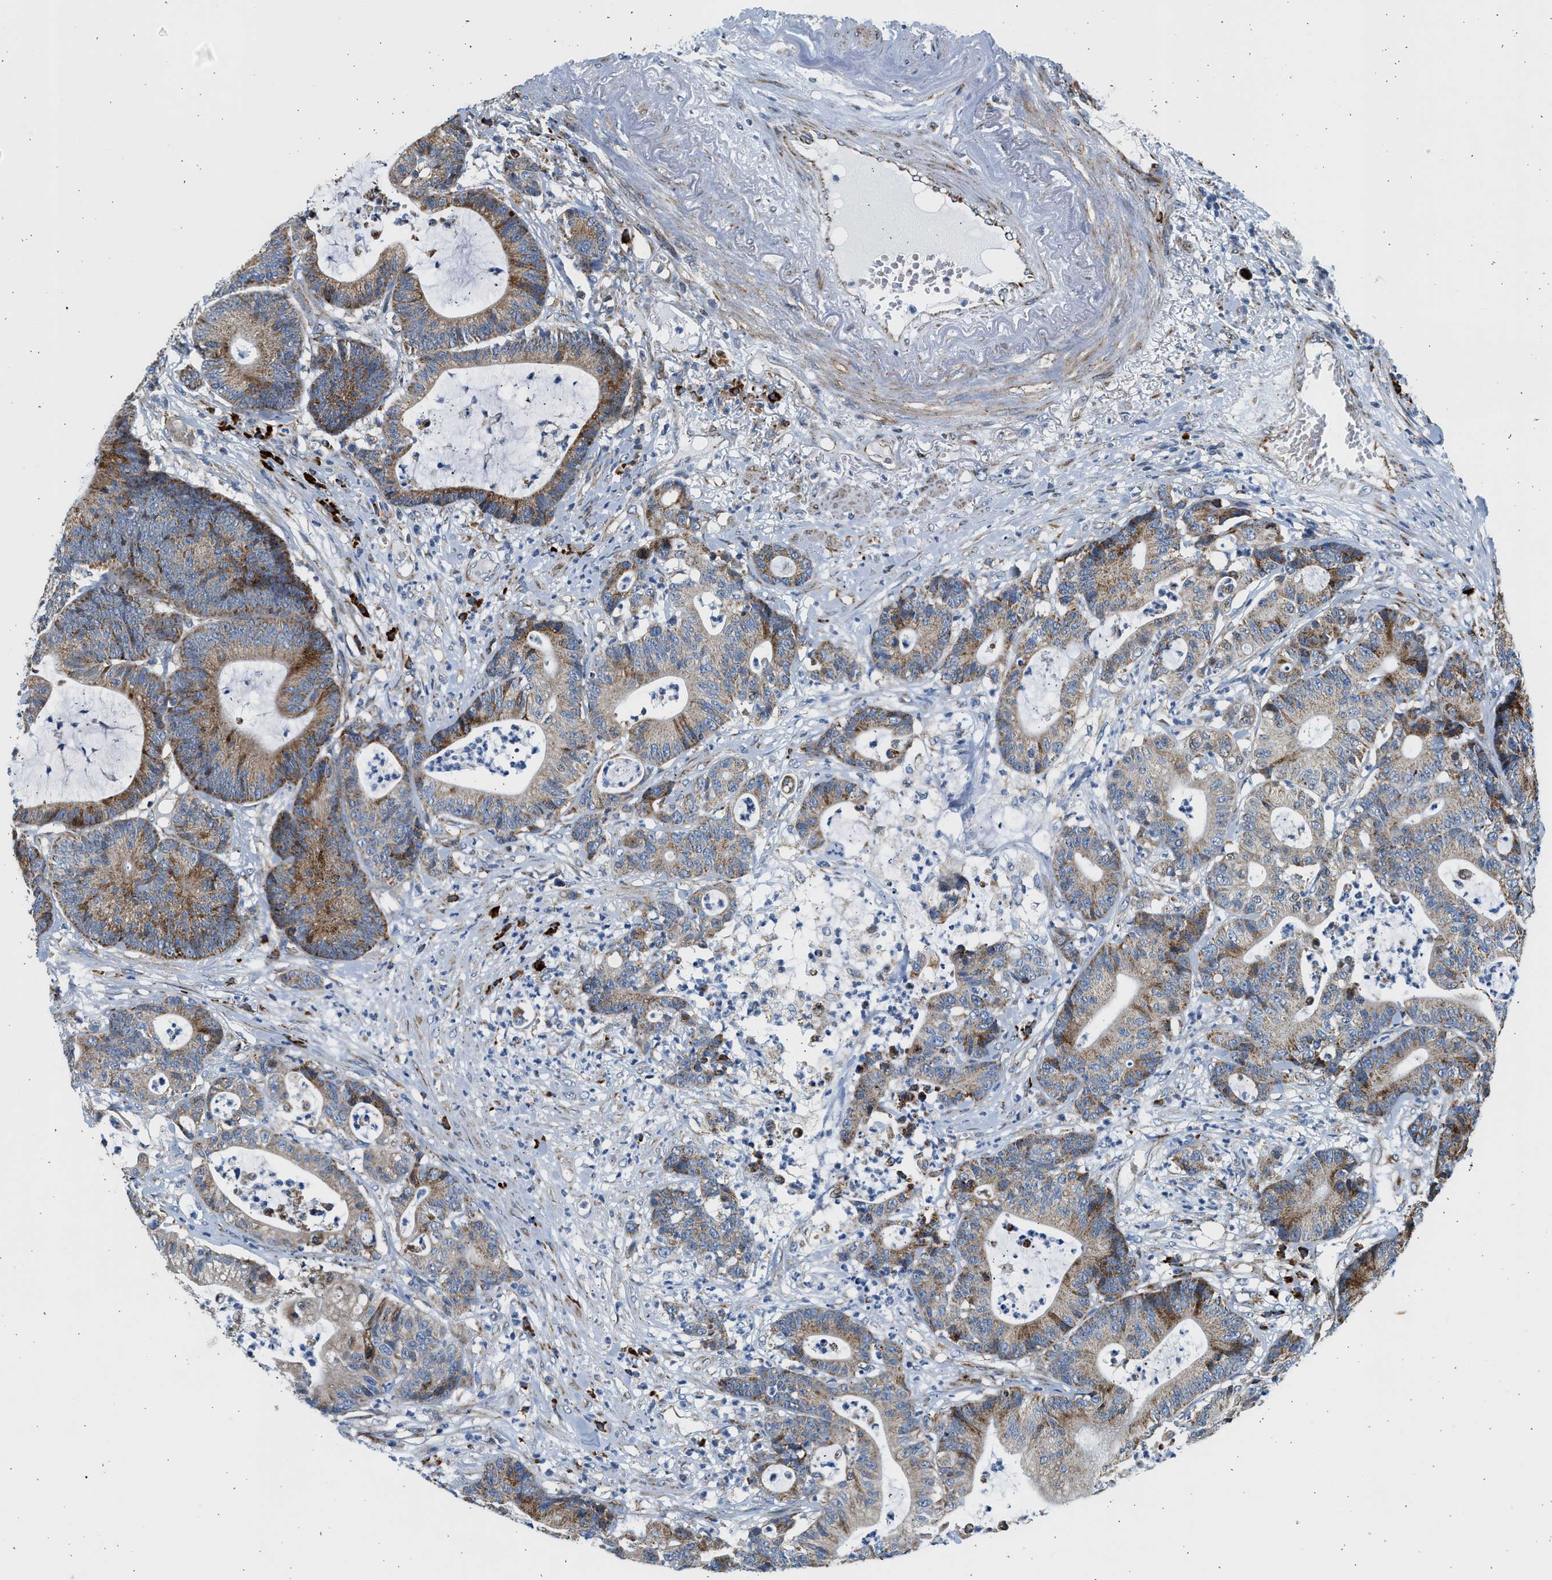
{"staining": {"intensity": "moderate", "quantity": ">75%", "location": "cytoplasmic/membranous"}, "tissue": "colorectal cancer", "cell_type": "Tumor cells", "image_type": "cancer", "snomed": [{"axis": "morphology", "description": "Adenocarcinoma, NOS"}, {"axis": "topography", "description": "Colon"}], "caption": "Moderate cytoplasmic/membranous staining for a protein is present in about >75% of tumor cells of colorectal cancer (adenocarcinoma) using IHC.", "gene": "KCNMB3", "patient": {"sex": "female", "age": 84}}